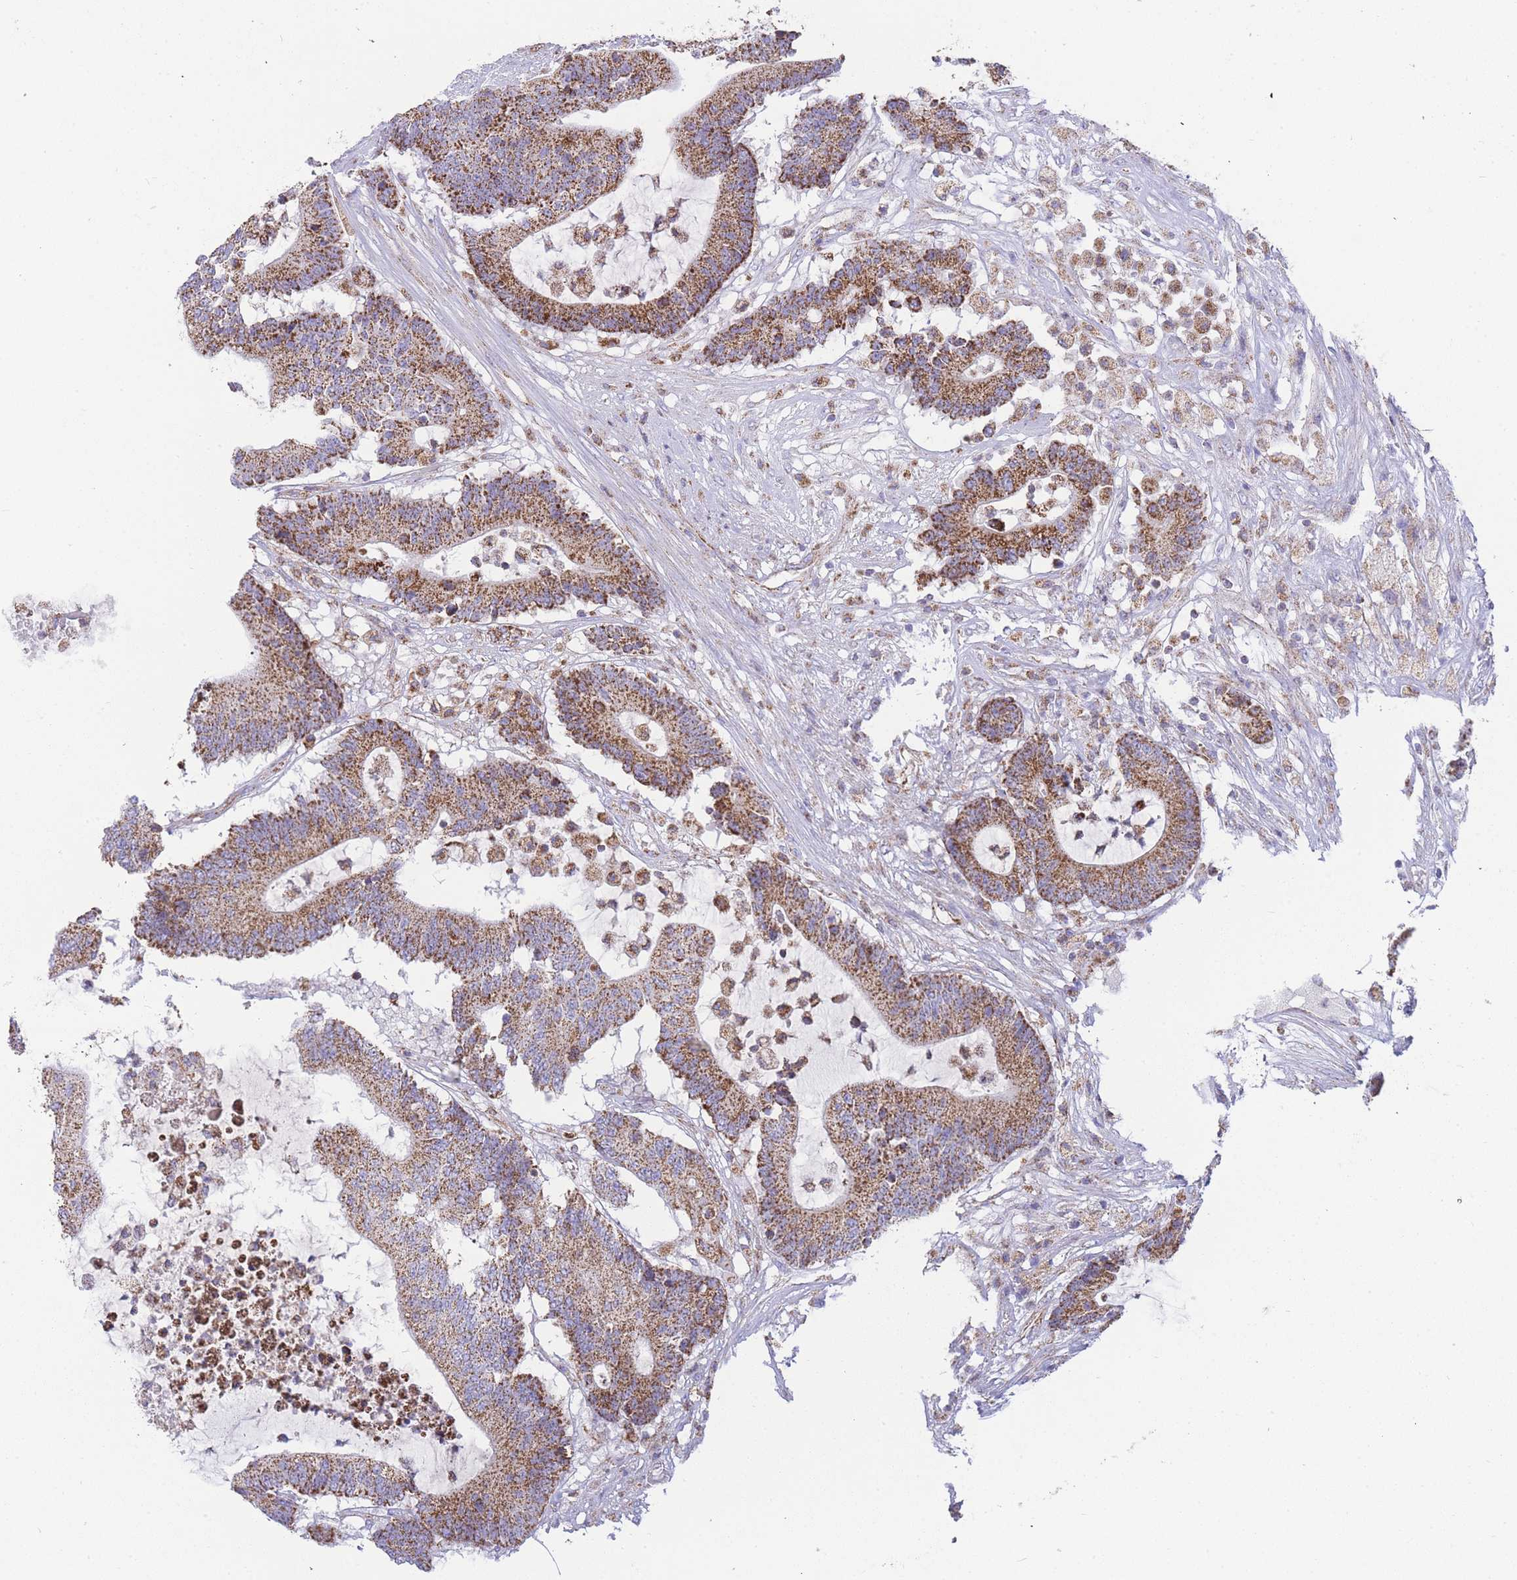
{"staining": {"intensity": "strong", "quantity": ">75%", "location": "cytoplasmic/membranous"}, "tissue": "colorectal cancer", "cell_type": "Tumor cells", "image_type": "cancer", "snomed": [{"axis": "morphology", "description": "Adenocarcinoma, NOS"}, {"axis": "topography", "description": "Colon"}], "caption": "This is an image of immunohistochemistry (IHC) staining of adenocarcinoma (colorectal), which shows strong expression in the cytoplasmic/membranous of tumor cells.", "gene": "GSTM1", "patient": {"sex": "female", "age": 84}}